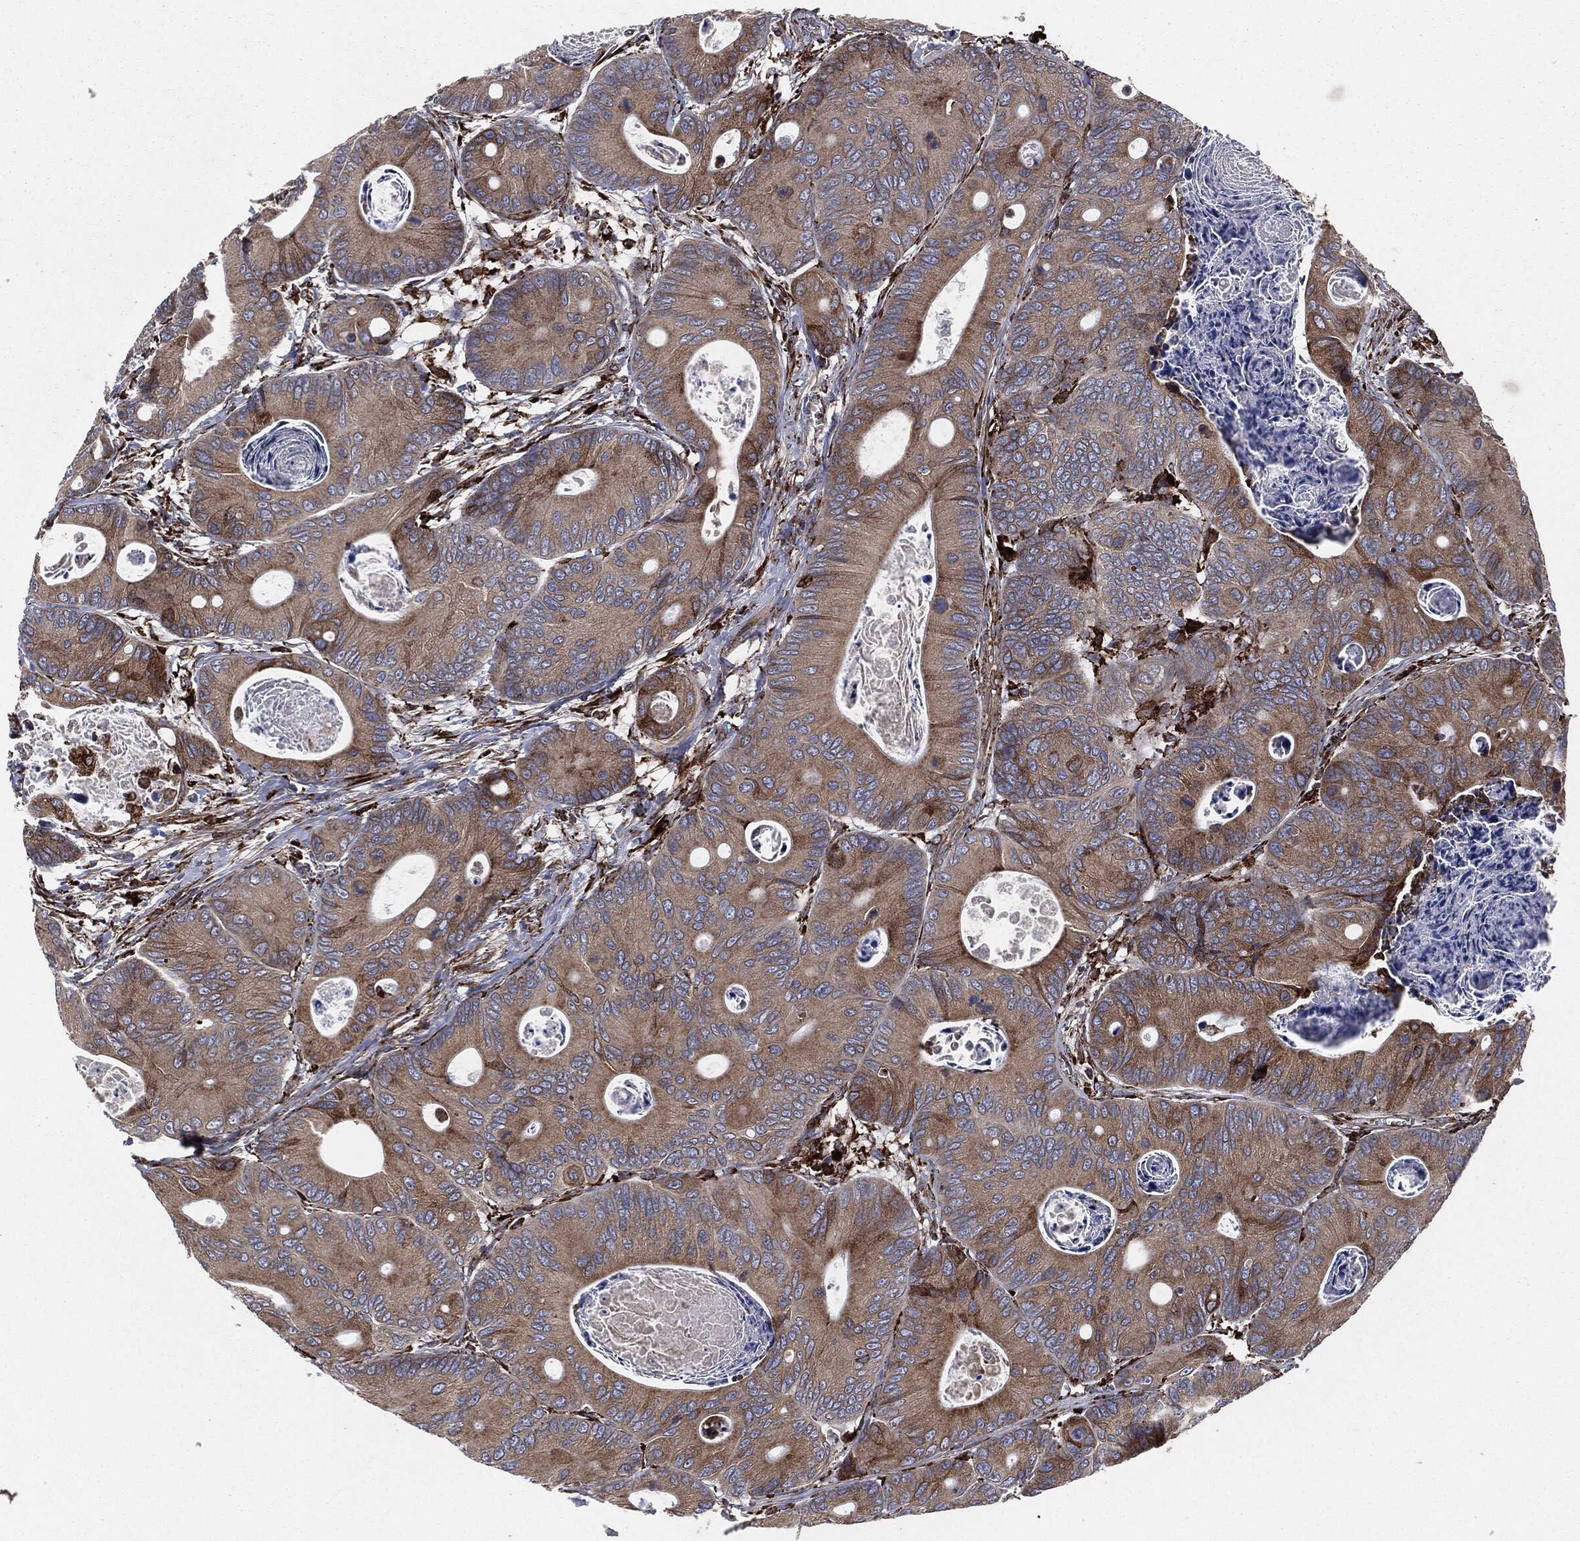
{"staining": {"intensity": "moderate", "quantity": ">75%", "location": "cytoplasmic/membranous"}, "tissue": "colorectal cancer", "cell_type": "Tumor cells", "image_type": "cancer", "snomed": [{"axis": "morphology", "description": "Adenocarcinoma, NOS"}, {"axis": "topography", "description": "Colon"}], "caption": "Immunohistochemistry (IHC) image of neoplastic tissue: colorectal cancer (adenocarcinoma) stained using immunohistochemistry exhibits medium levels of moderate protein expression localized specifically in the cytoplasmic/membranous of tumor cells, appearing as a cytoplasmic/membranous brown color.", "gene": "CALR", "patient": {"sex": "female", "age": 78}}